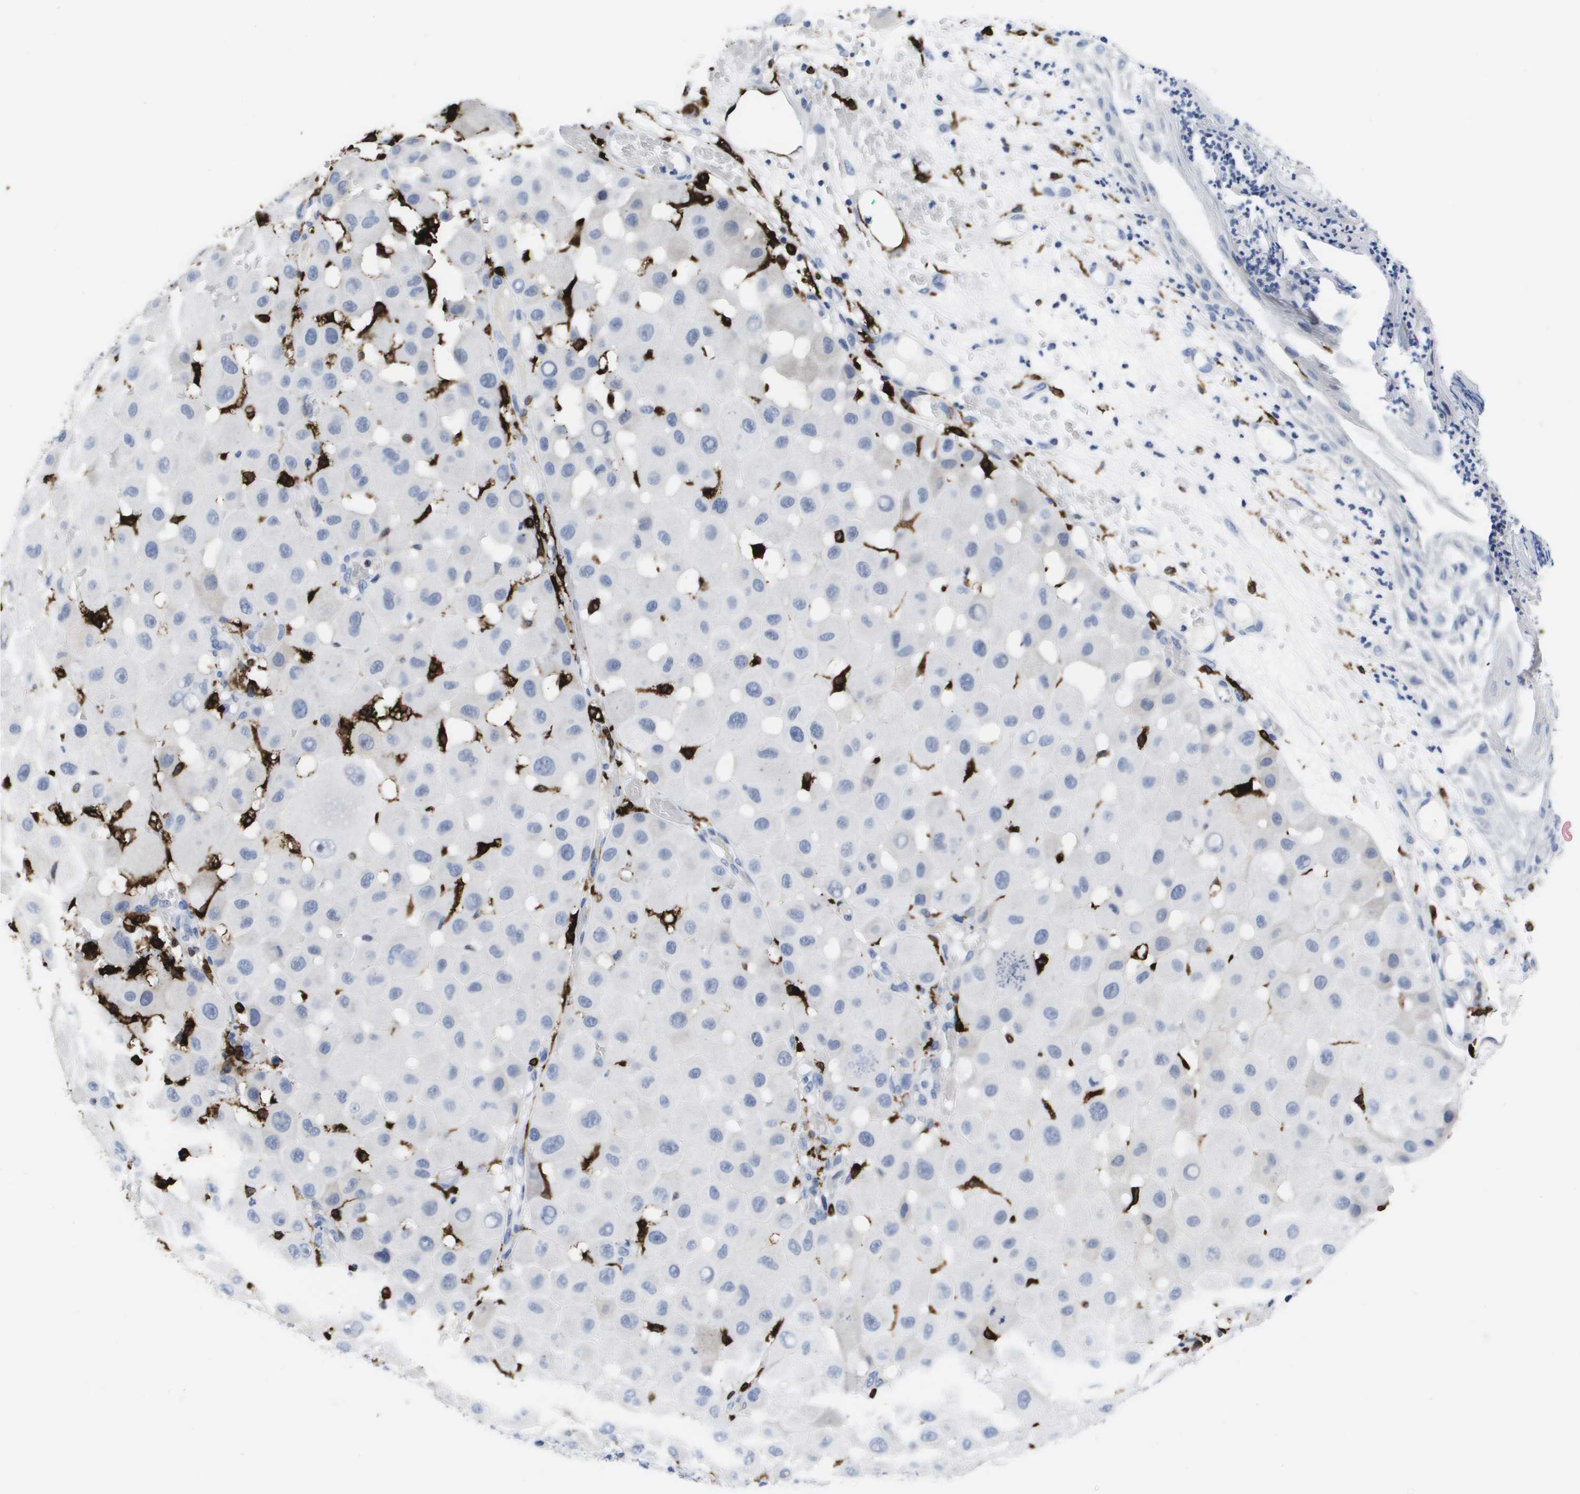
{"staining": {"intensity": "negative", "quantity": "none", "location": "none"}, "tissue": "melanoma", "cell_type": "Tumor cells", "image_type": "cancer", "snomed": [{"axis": "morphology", "description": "Malignant melanoma, NOS"}, {"axis": "topography", "description": "Skin"}], "caption": "IHC photomicrograph of neoplastic tissue: human malignant melanoma stained with DAB displays no significant protein staining in tumor cells.", "gene": "HMOX1", "patient": {"sex": "female", "age": 81}}